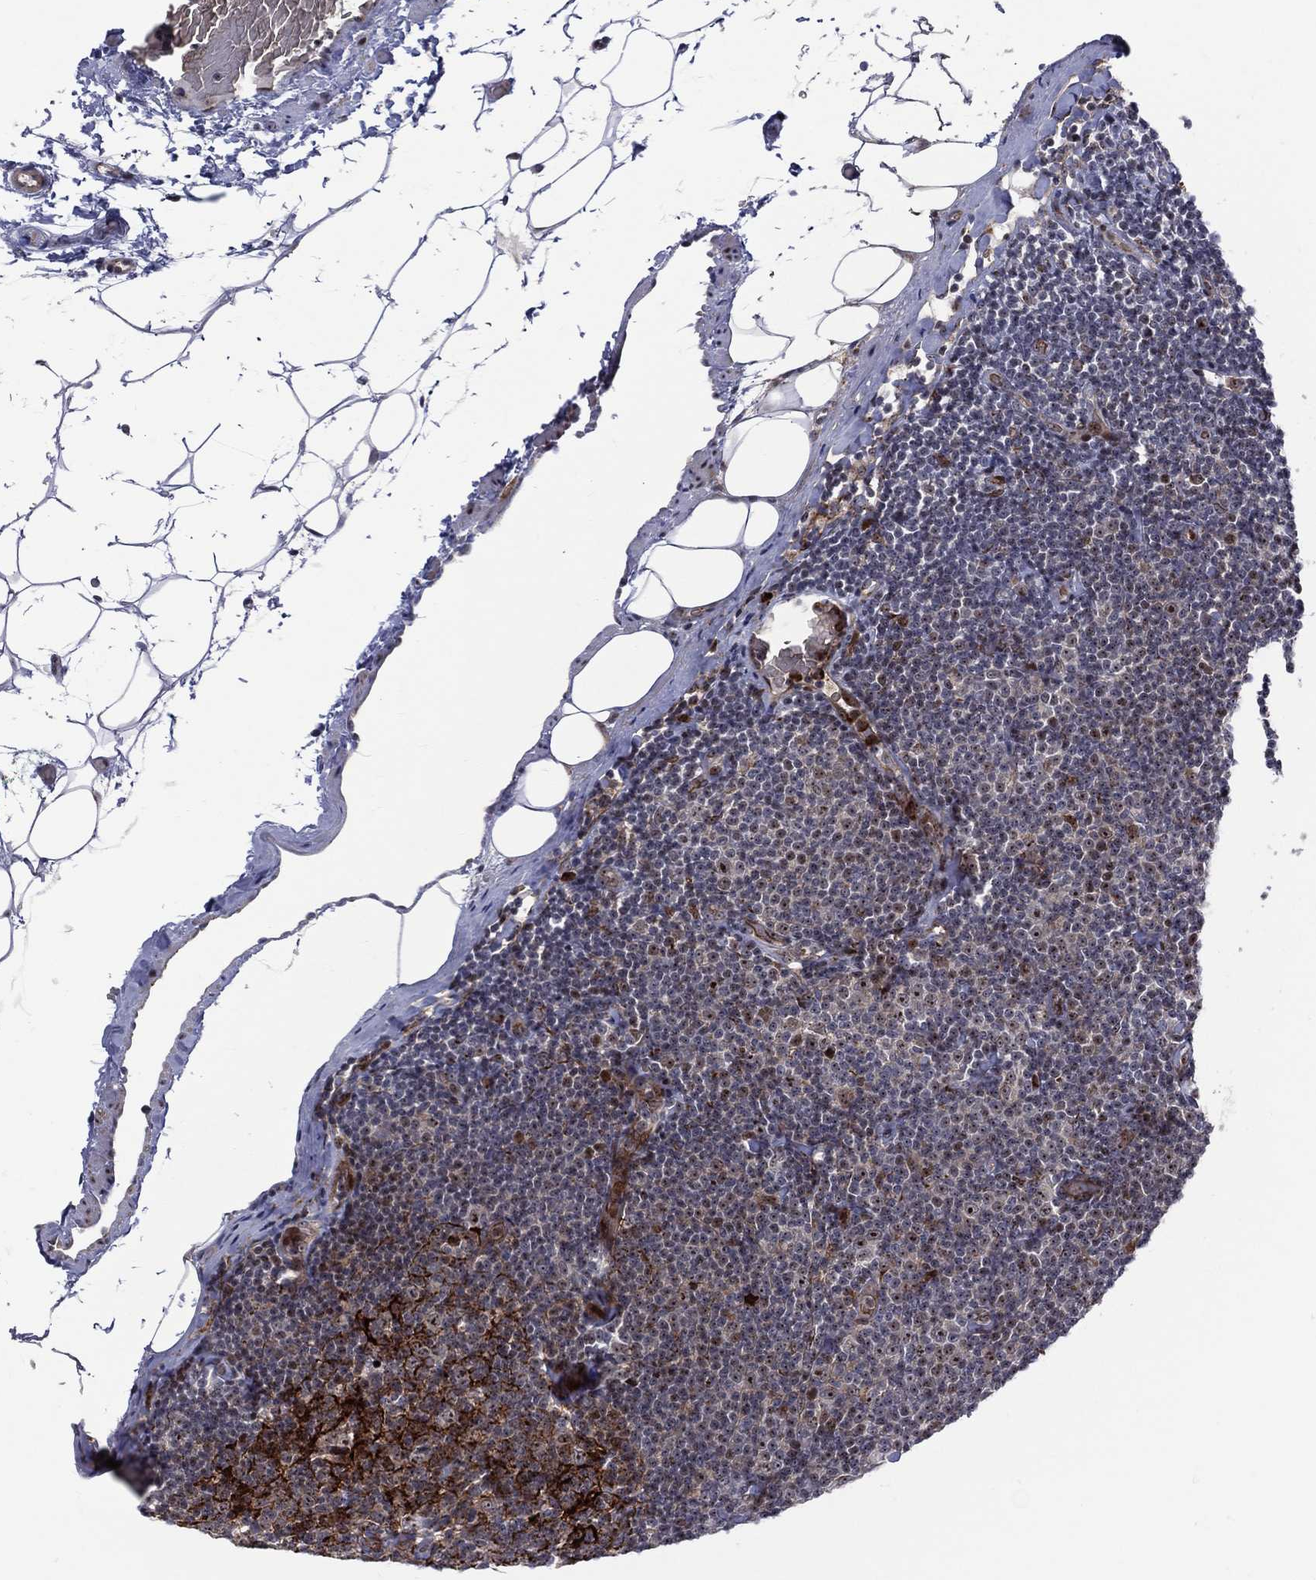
{"staining": {"intensity": "moderate", "quantity": "<25%", "location": "nuclear"}, "tissue": "lymphoma", "cell_type": "Tumor cells", "image_type": "cancer", "snomed": [{"axis": "morphology", "description": "Malignant lymphoma, non-Hodgkin's type, Low grade"}, {"axis": "topography", "description": "Lymph node"}], "caption": "Immunohistochemical staining of malignant lymphoma, non-Hodgkin's type (low-grade) exhibits low levels of moderate nuclear positivity in approximately <25% of tumor cells.", "gene": "VHL", "patient": {"sex": "male", "age": 81}}